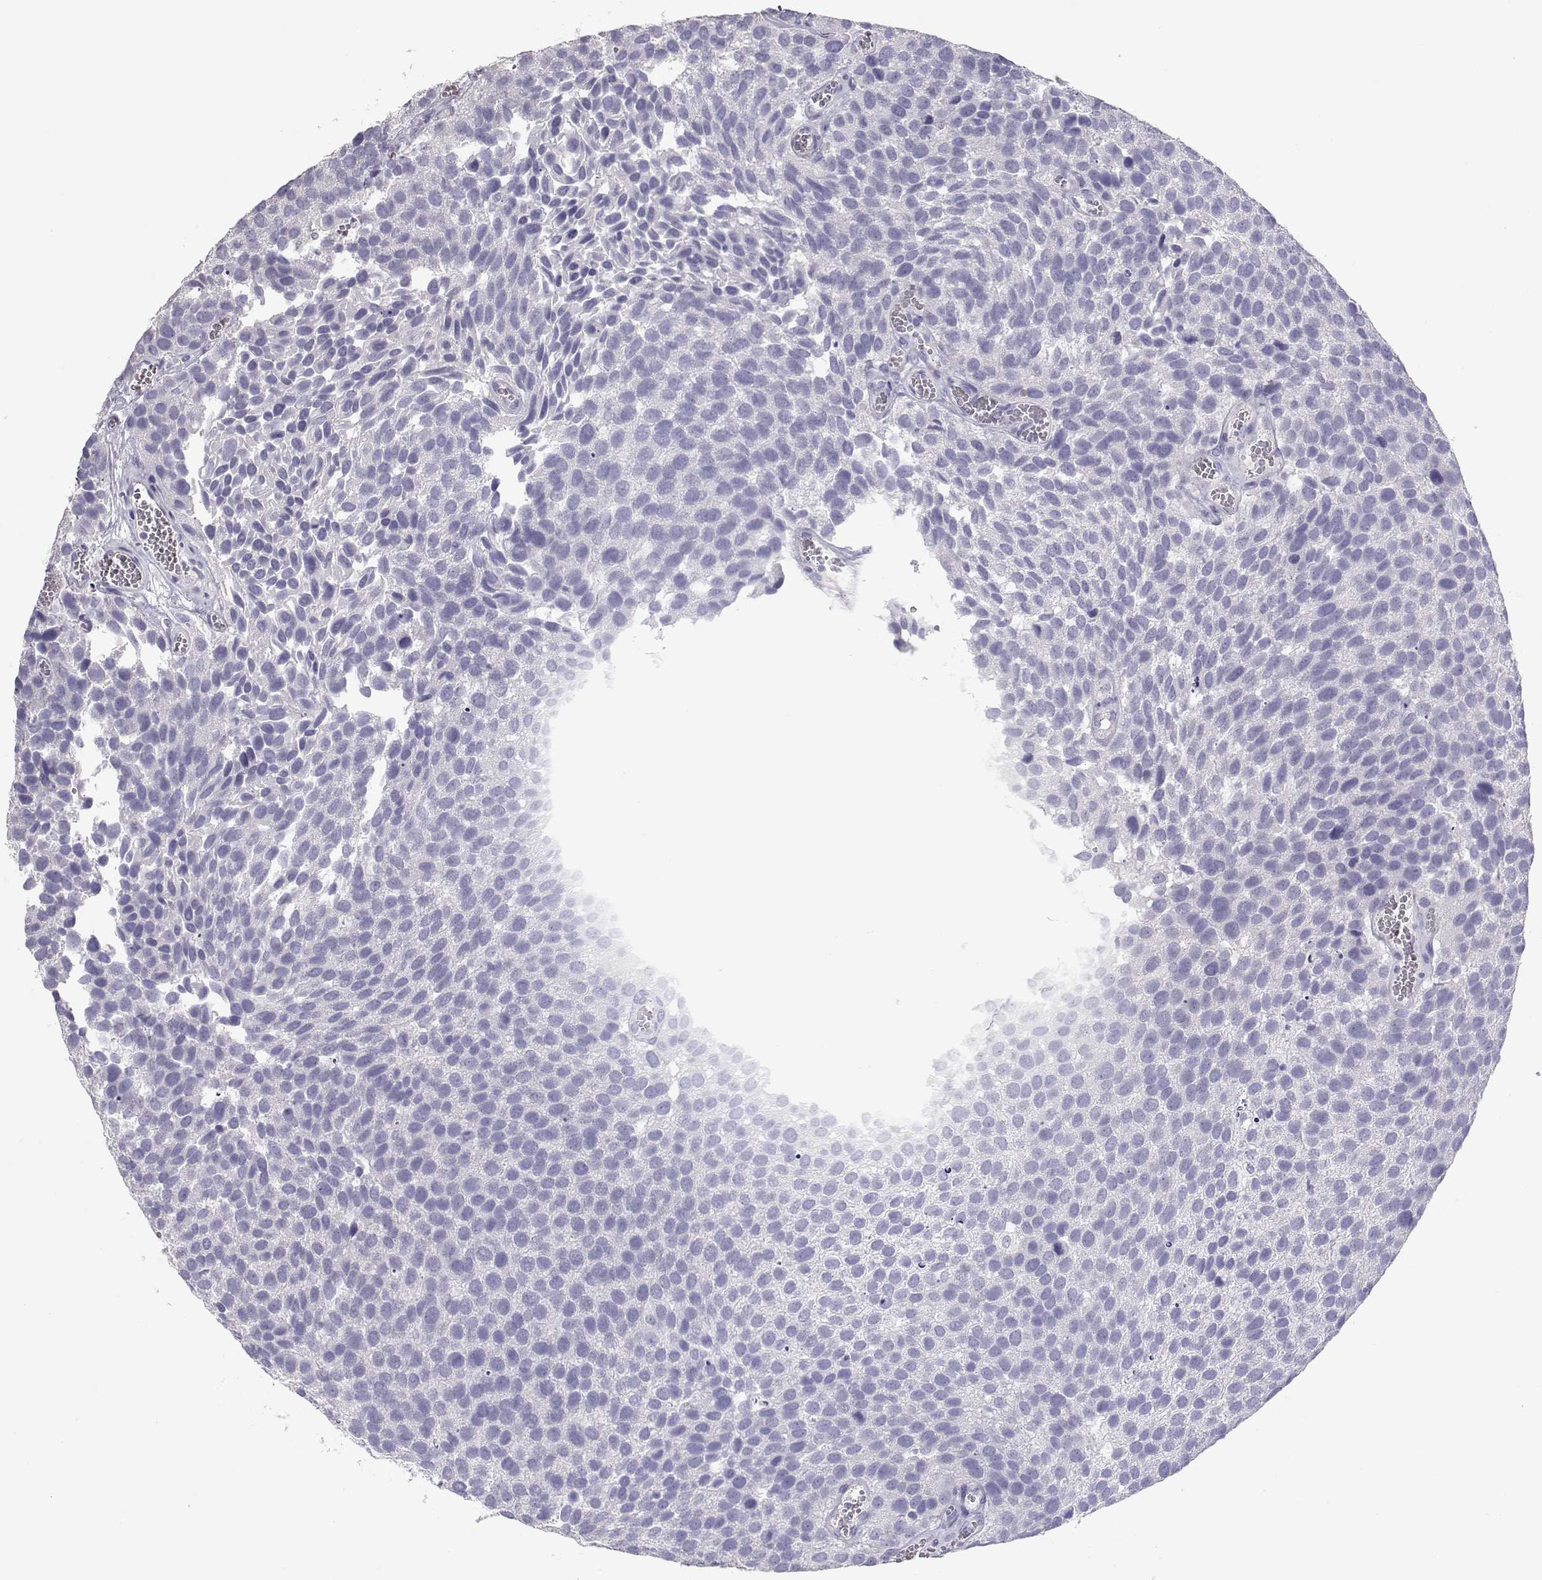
{"staining": {"intensity": "negative", "quantity": "none", "location": "none"}, "tissue": "urothelial cancer", "cell_type": "Tumor cells", "image_type": "cancer", "snomed": [{"axis": "morphology", "description": "Urothelial carcinoma, Low grade"}, {"axis": "topography", "description": "Urinary bladder"}], "caption": "Image shows no significant protein expression in tumor cells of urothelial cancer.", "gene": "PMCH", "patient": {"sex": "female", "age": 69}}